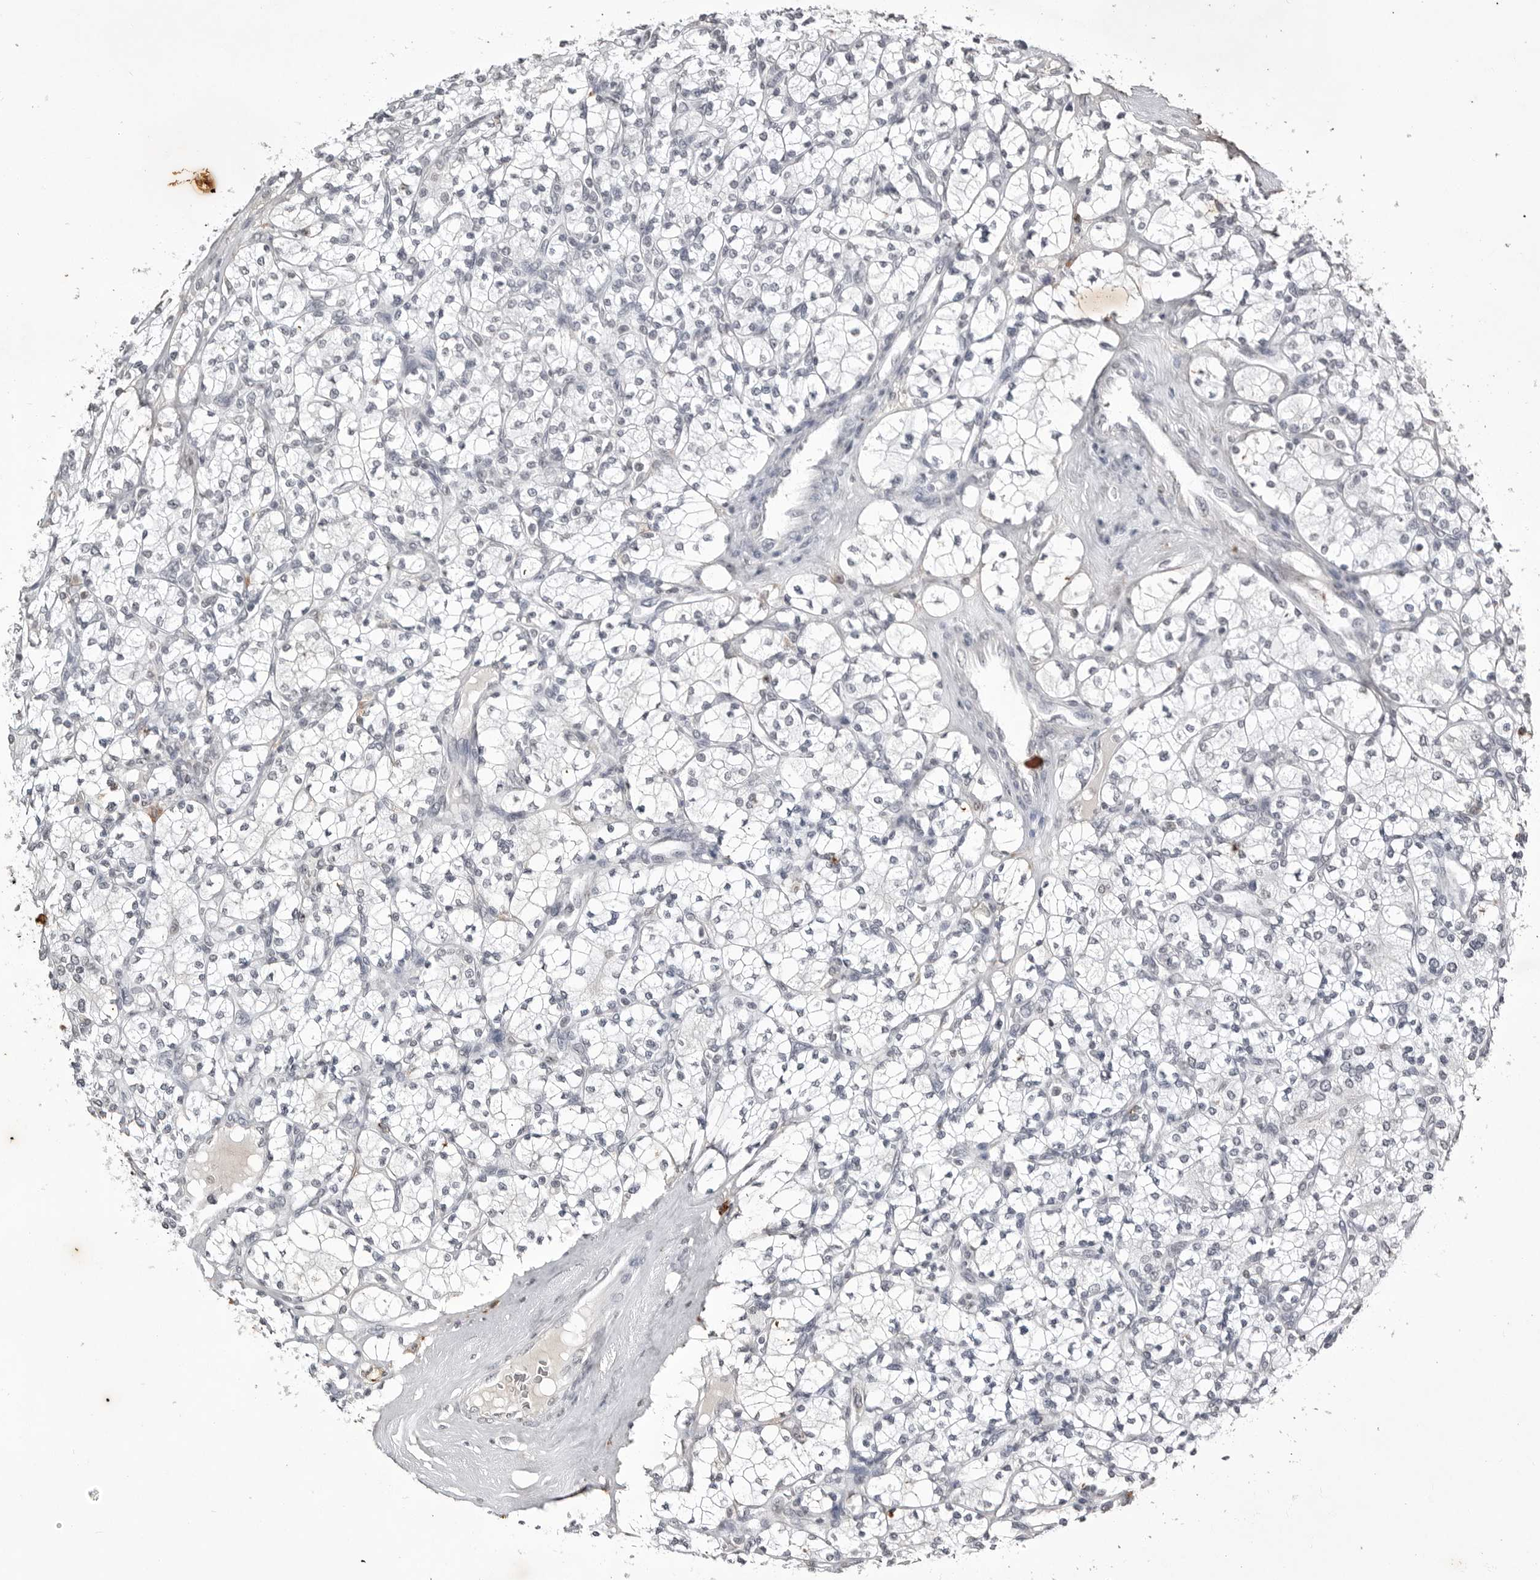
{"staining": {"intensity": "negative", "quantity": "none", "location": "none"}, "tissue": "renal cancer", "cell_type": "Tumor cells", "image_type": "cancer", "snomed": [{"axis": "morphology", "description": "Adenocarcinoma, NOS"}, {"axis": "topography", "description": "Kidney"}], "caption": "Tumor cells are negative for brown protein staining in renal cancer (adenocarcinoma).", "gene": "RRM1", "patient": {"sex": "male", "age": 77}}